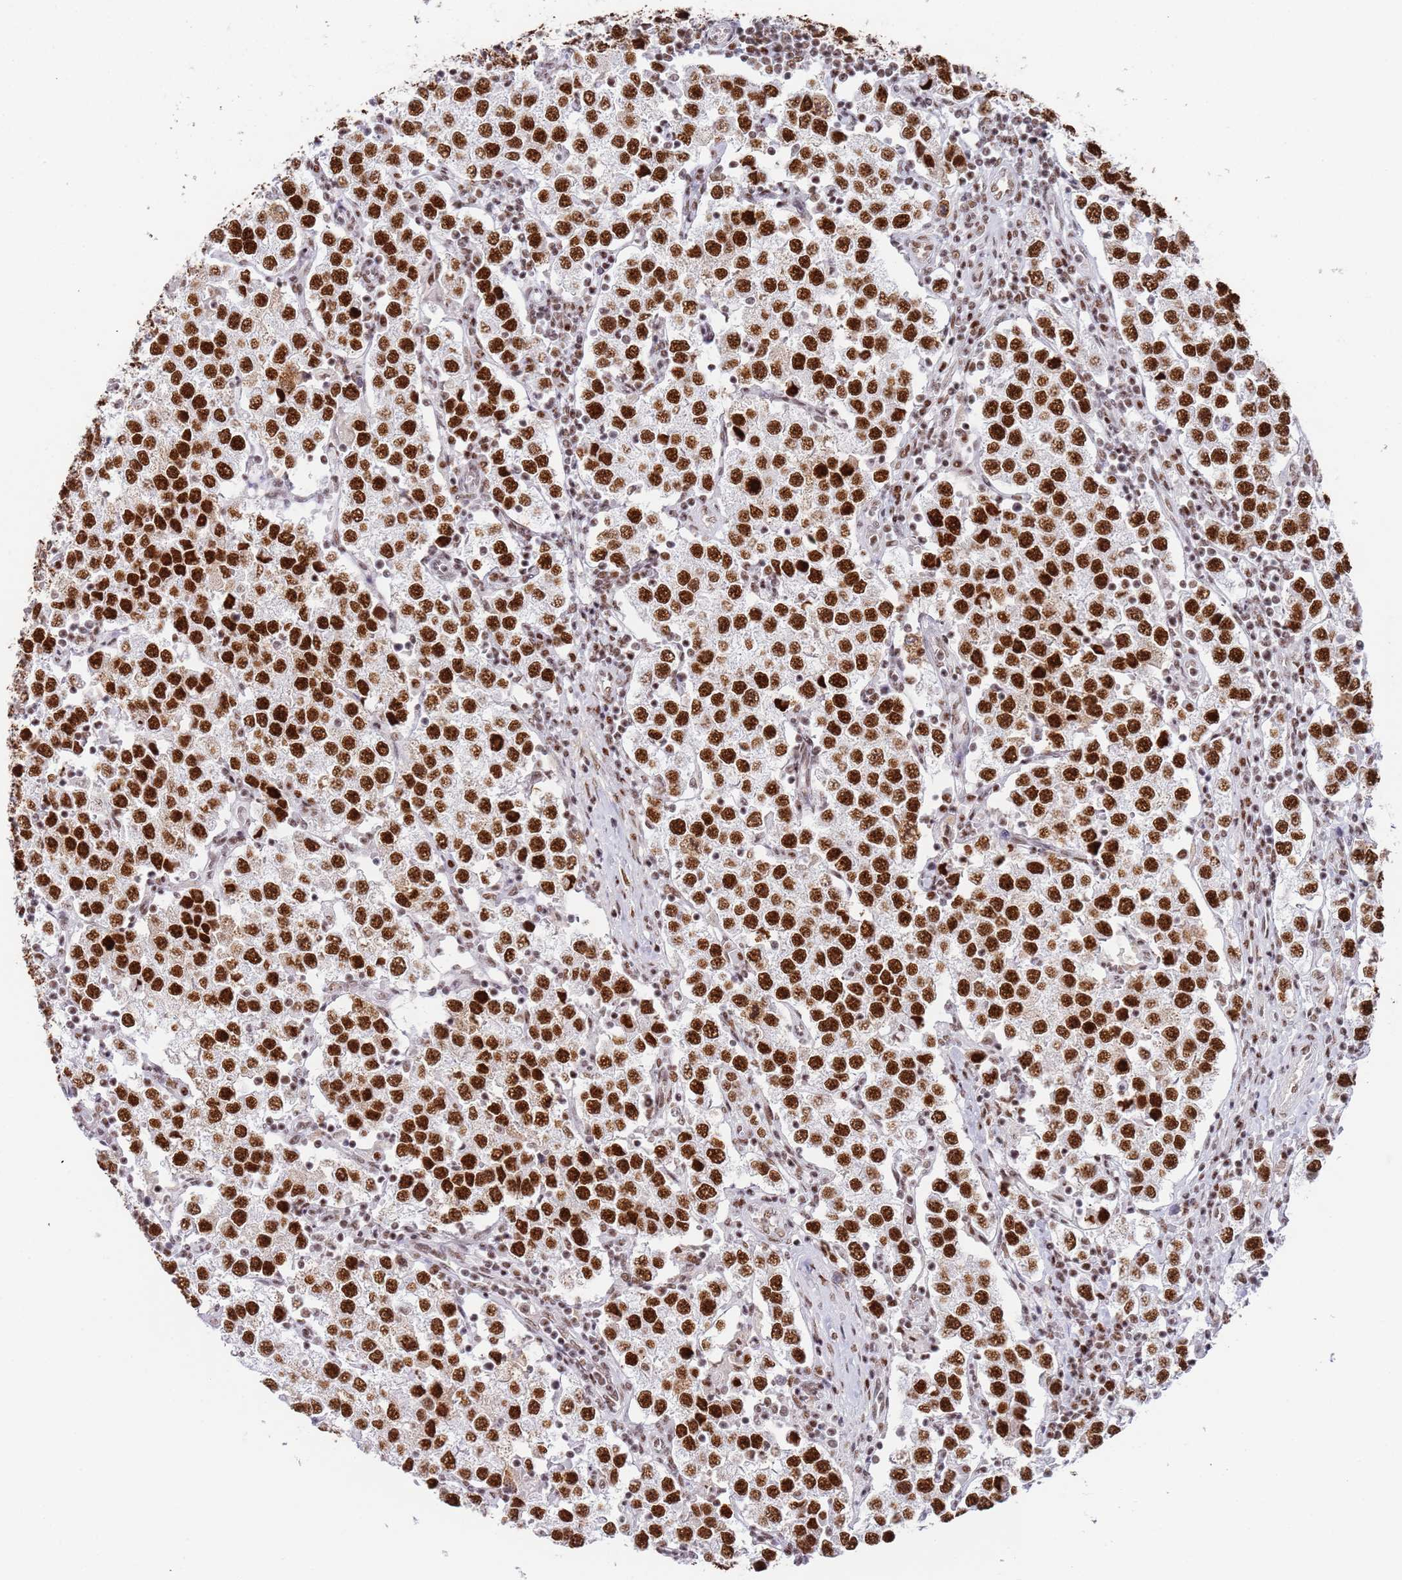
{"staining": {"intensity": "strong", "quantity": ">75%", "location": "nuclear"}, "tissue": "testis cancer", "cell_type": "Tumor cells", "image_type": "cancer", "snomed": [{"axis": "morphology", "description": "Seminoma, NOS"}, {"axis": "topography", "description": "Testis"}], "caption": "Tumor cells demonstrate high levels of strong nuclear positivity in about >75% of cells in human testis seminoma.", "gene": "AKAP8L", "patient": {"sex": "male", "age": 37}}